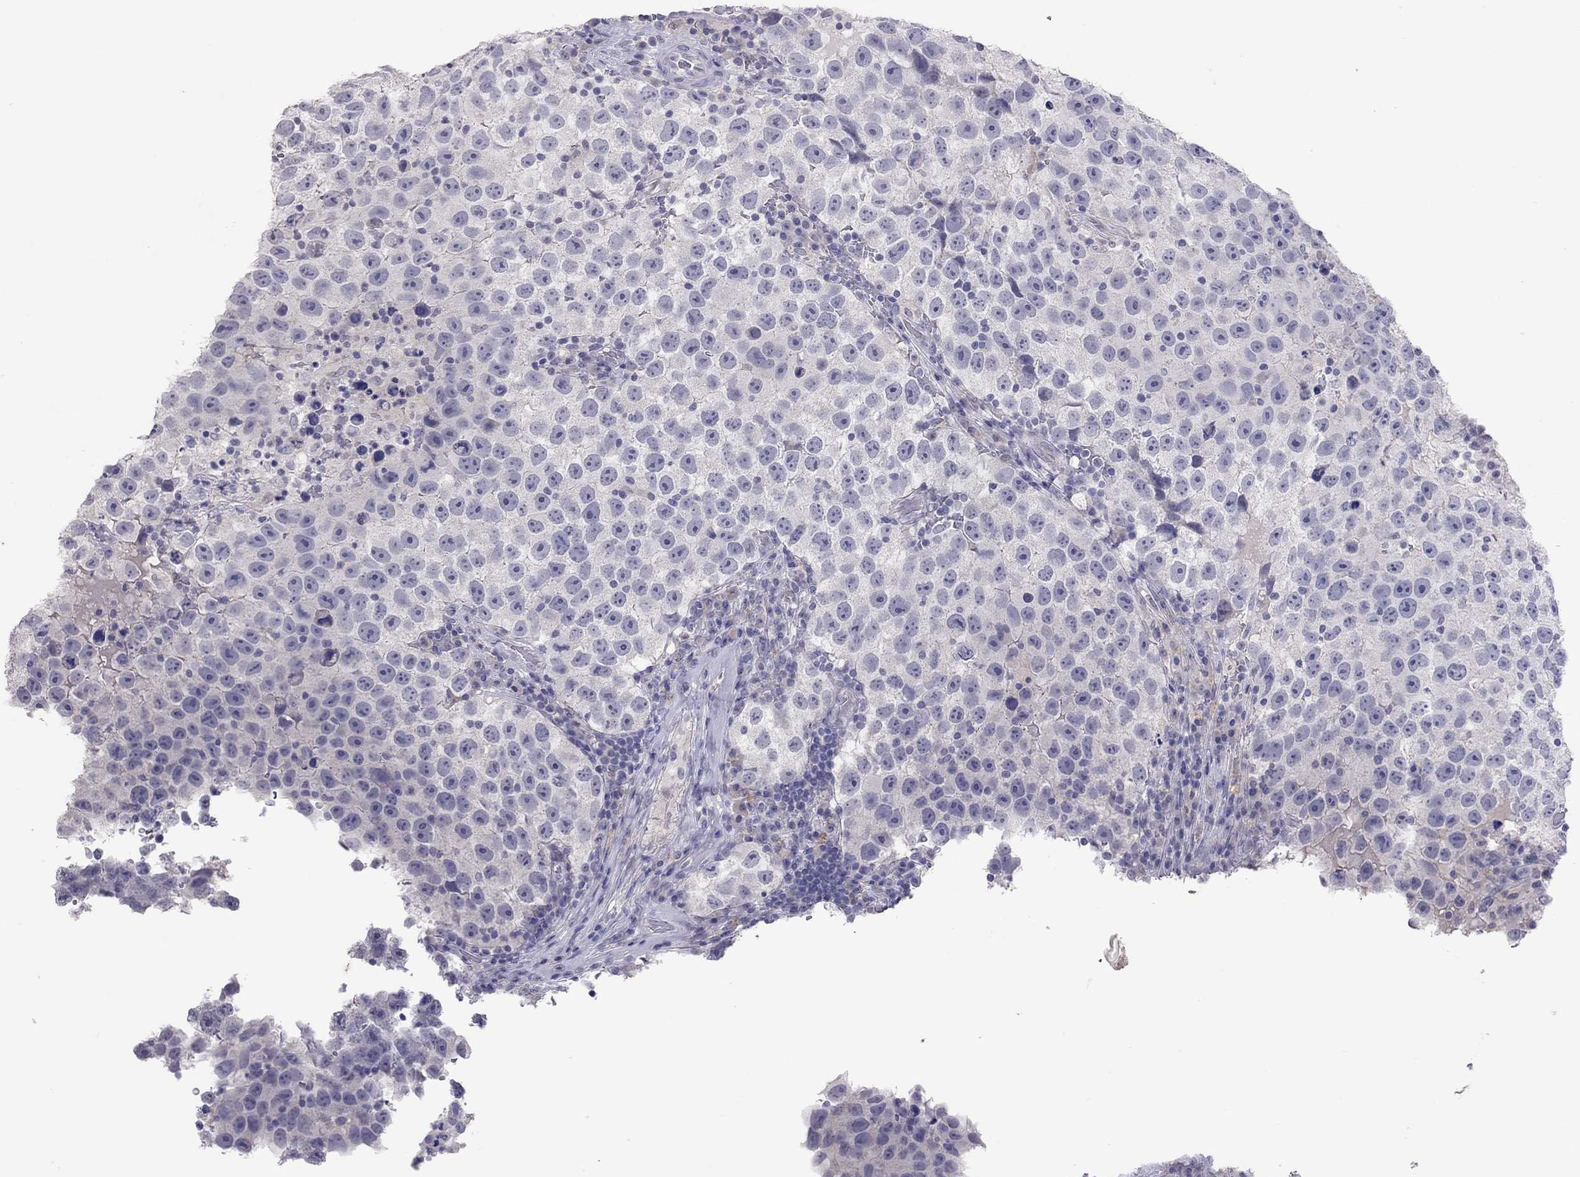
{"staining": {"intensity": "negative", "quantity": "none", "location": "none"}, "tissue": "testis cancer", "cell_type": "Tumor cells", "image_type": "cancer", "snomed": [{"axis": "morphology", "description": "Normal tissue, NOS"}, {"axis": "morphology", "description": "Seminoma, NOS"}, {"axis": "topography", "description": "Testis"}], "caption": "IHC histopathology image of human testis cancer stained for a protein (brown), which exhibits no expression in tumor cells.", "gene": "SLAMF1", "patient": {"sex": "male", "age": 31}}